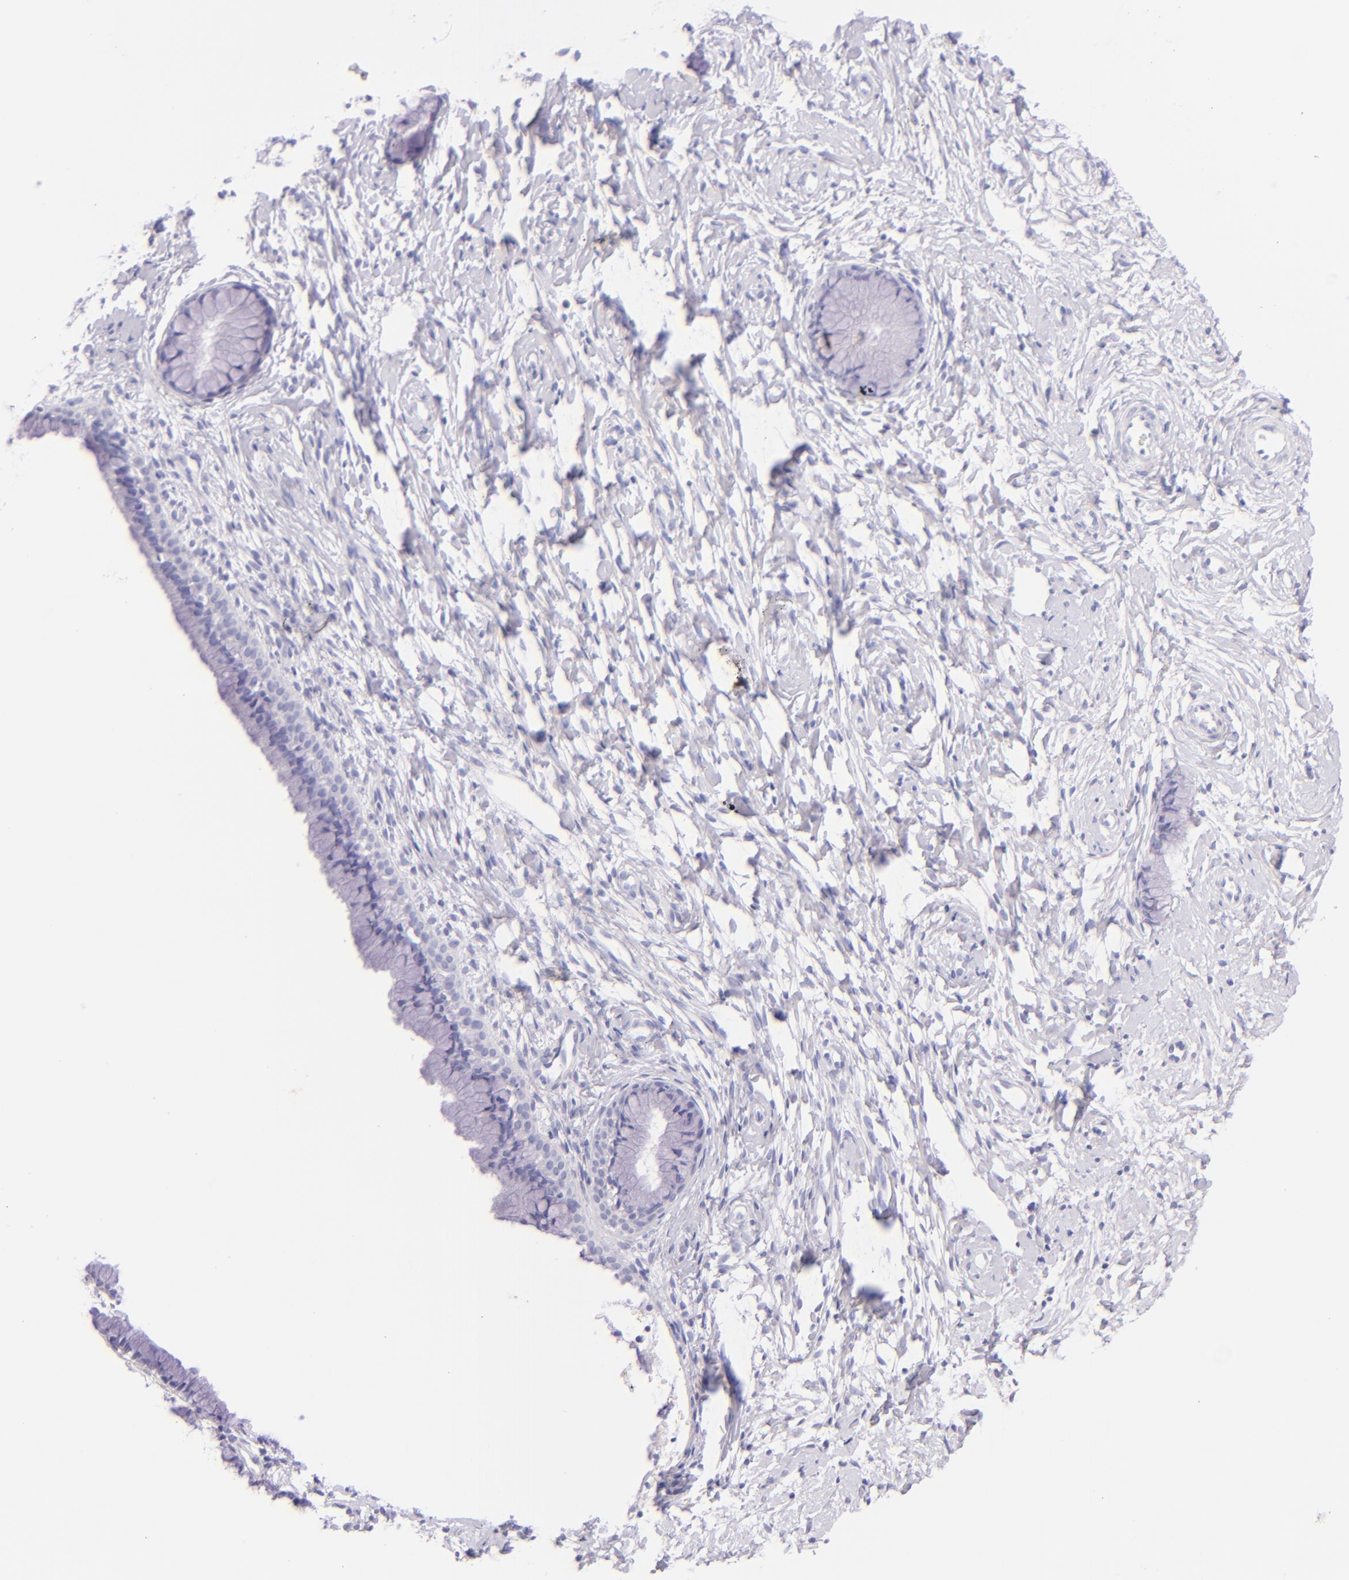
{"staining": {"intensity": "negative", "quantity": "none", "location": "none"}, "tissue": "cervix", "cell_type": "Glandular cells", "image_type": "normal", "snomed": [{"axis": "morphology", "description": "Normal tissue, NOS"}, {"axis": "topography", "description": "Cervix"}], "caption": "Immunohistochemistry (IHC) micrograph of normal cervix stained for a protein (brown), which shows no positivity in glandular cells. (Stains: DAB (3,3'-diaminobenzidine) immunohistochemistry with hematoxylin counter stain, Microscopy: brightfield microscopy at high magnification).", "gene": "SDC1", "patient": {"sex": "female", "age": 46}}